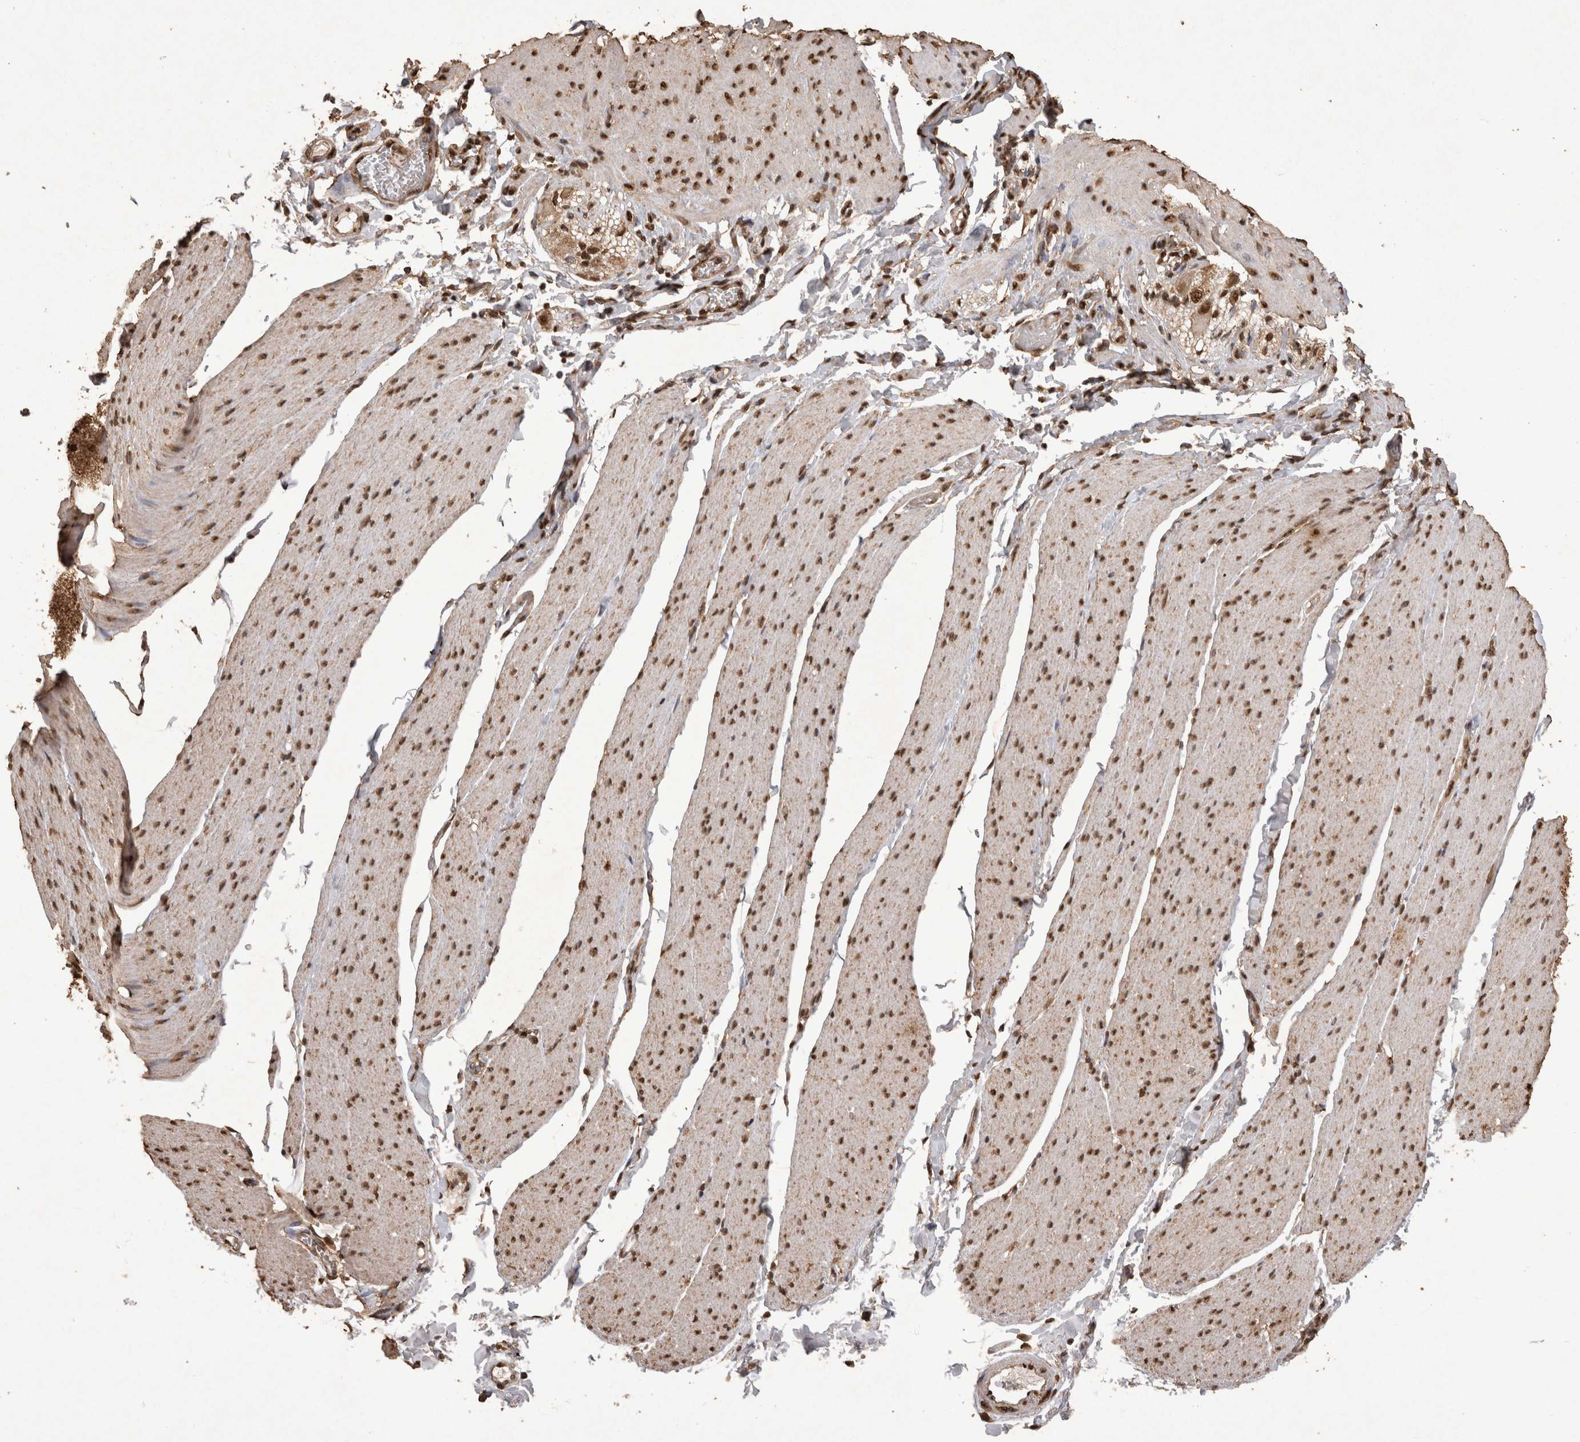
{"staining": {"intensity": "moderate", "quantity": ">75%", "location": "nuclear"}, "tissue": "smooth muscle", "cell_type": "Smooth muscle cells", "image_type": "normal", "snomed": [{"axis": "morphology", "description": "Normal tissue, NOS"}, {"axis": "topography", "description": "Smooth muscle"}, {"axis": "topography", "description": "Small intestine"}], "caption": "Immunohistochemistry (IHC) (DAB) staining of benign smooth muscle demonstrates moderate nuclear protein staining in about >75% of smooth muscle cells. Immunohistochemistry (IHC) stains the protein of interest in brown and the nuclei are stained blue.", "gene": "OAS2", "patient": {"sex": "female", "age": 84}}